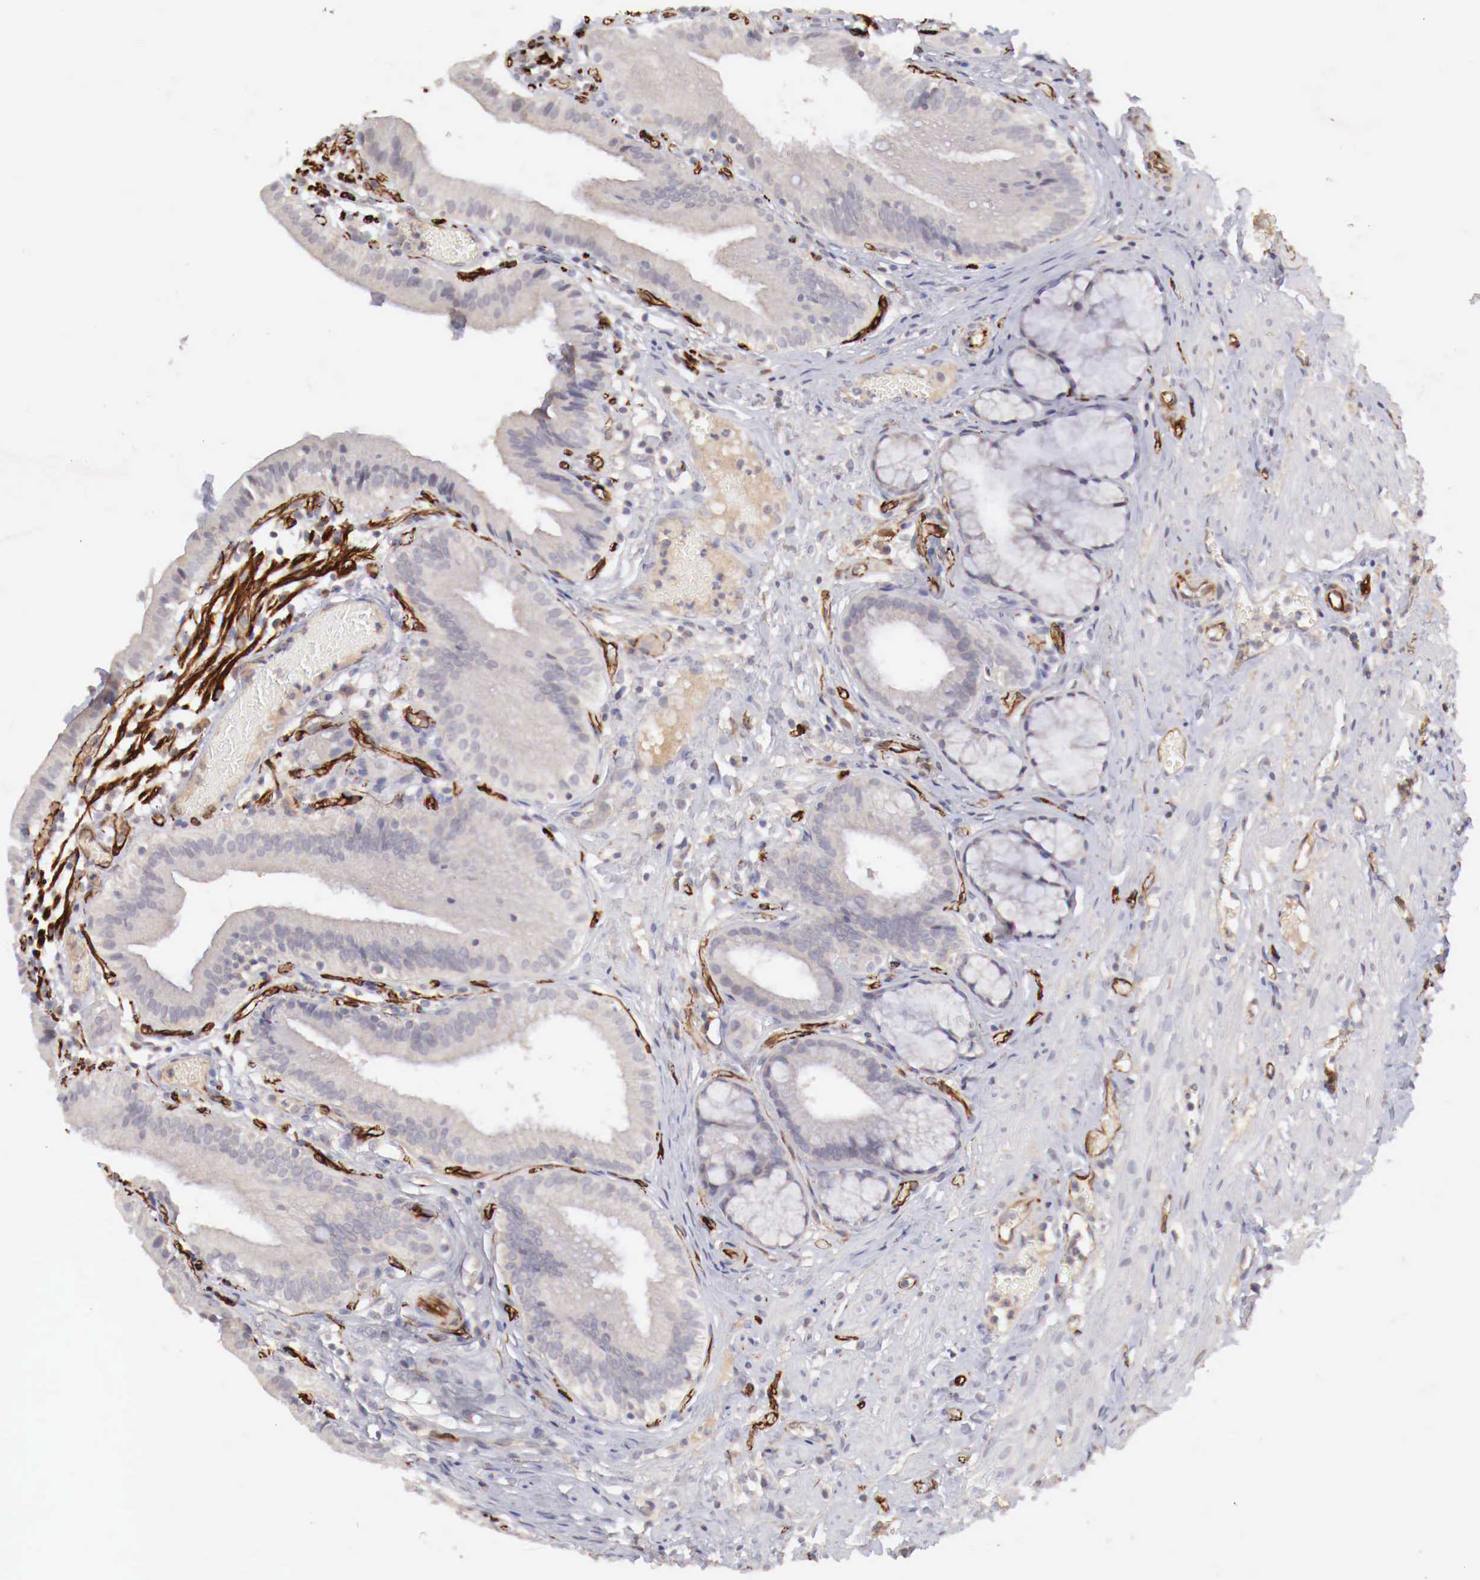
{"staining": {"intensity": "negative", "quantity": "none", "location": "none"}, "tissue": "gallbladder", "cell_type": "Glandular cells", "image_type": "normal", "snomed": [{"axis": "morphology", "description": "Normal tissue, NOS"}, {"axis": "topography", "description": "Gallbladder"}], "caption": "A high-resolution histopathology image shows immunohistochemistry staining of unremarkable gallbladder, which reveals no significant positivity in glandular cells.", "gene": "WT1", "patient": {"sex": "male", "age": 28}}